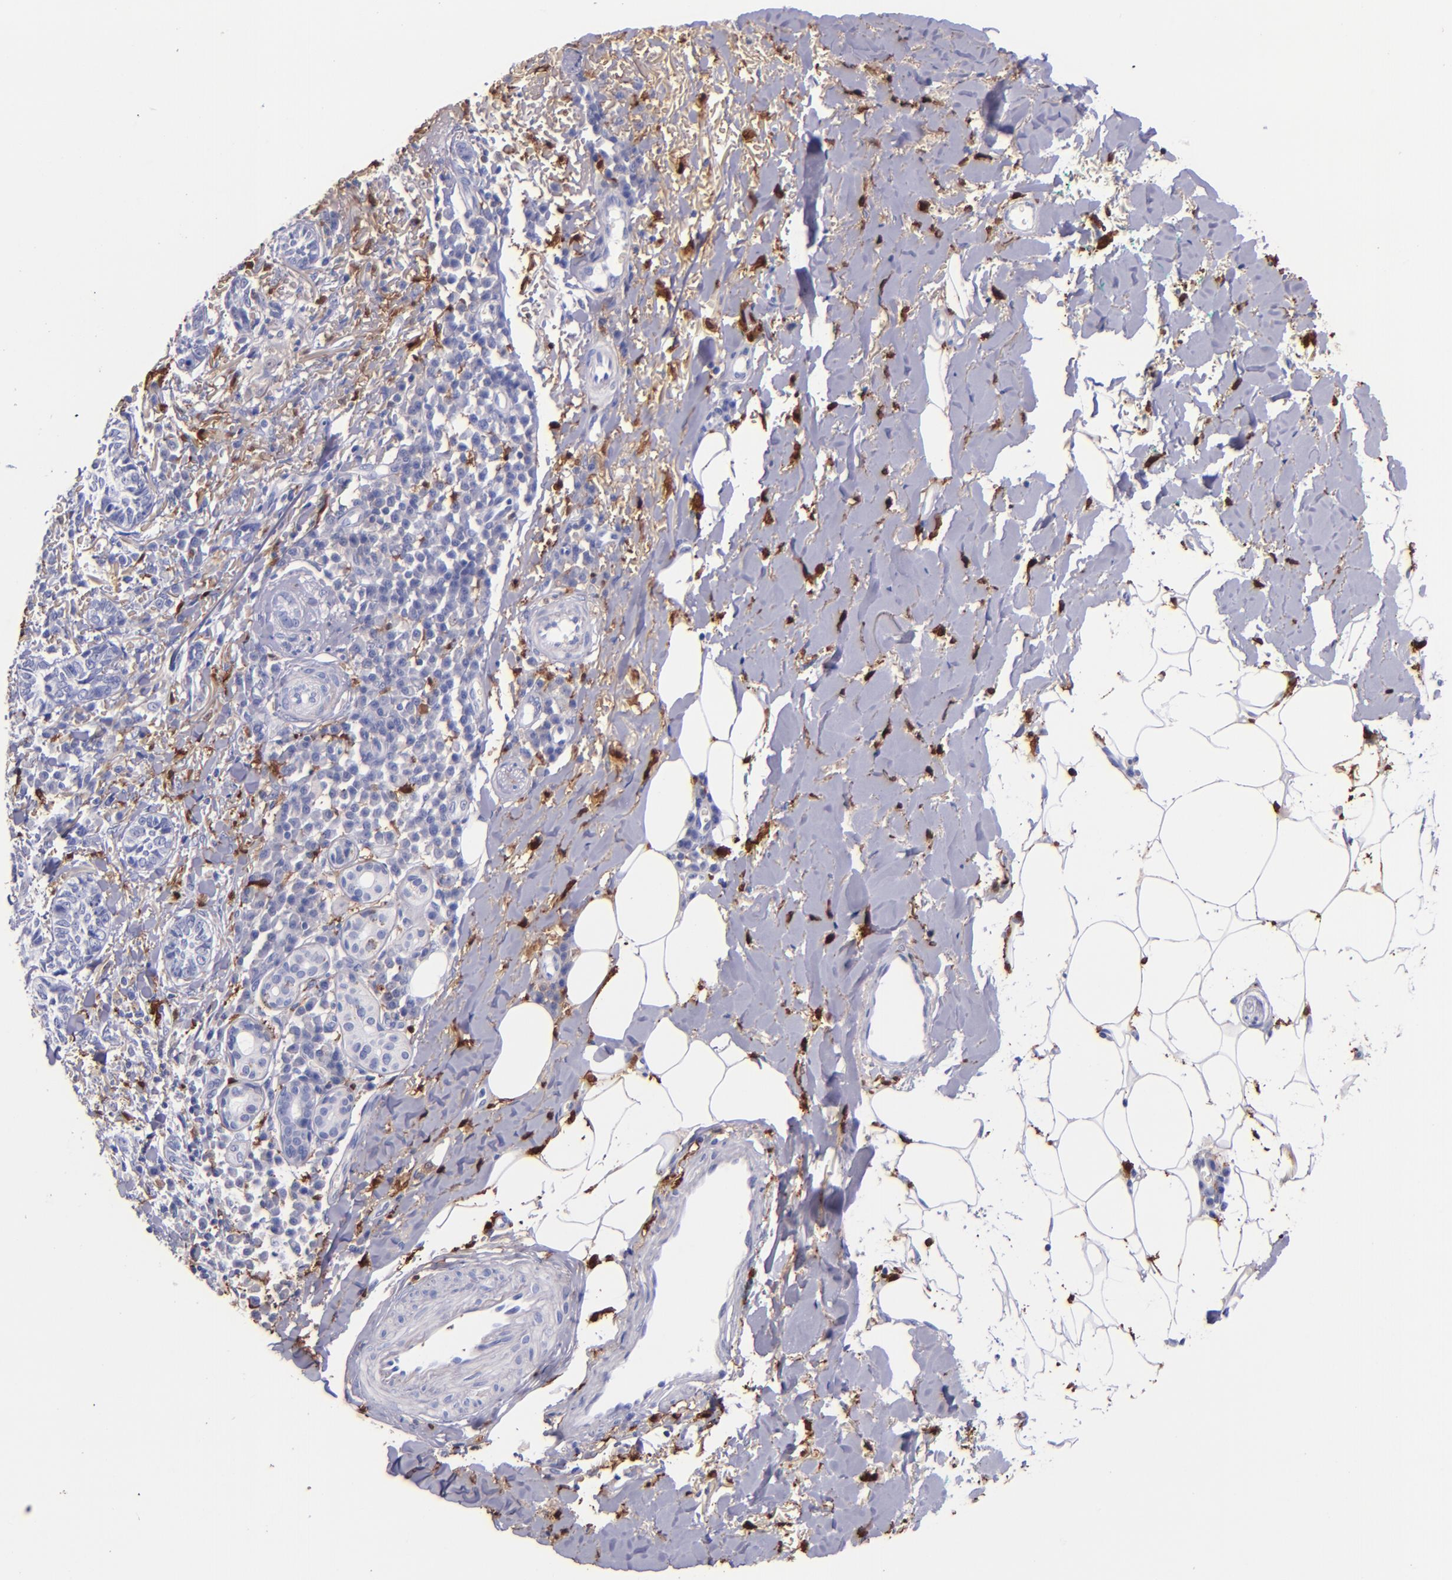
{"staining": {"intensity": "negative", "quantity": "none", "location": "none"}, "tissue": "skin cancer", "cell_type": "Tumor cells", "image_type": "cancer", "snomed": [{"axis": "morphology", "description": "Basal cell carcinoma"}, {"axis": "topography", "description": "Skin"}], "caption": "This image is of basal cell carcinoma (skin) stained with immunohistochemistry (IHC) to label a protein in brown with the nuclei are counter-stained blue. There is no expression in tumor cells. (Stains: DAB IHC with hematoxylin counter stain, Microscopy: brightfield microscopy at high magnification).", "gene": "F13A1", "patient": {"sex": "female", "age": 89}}